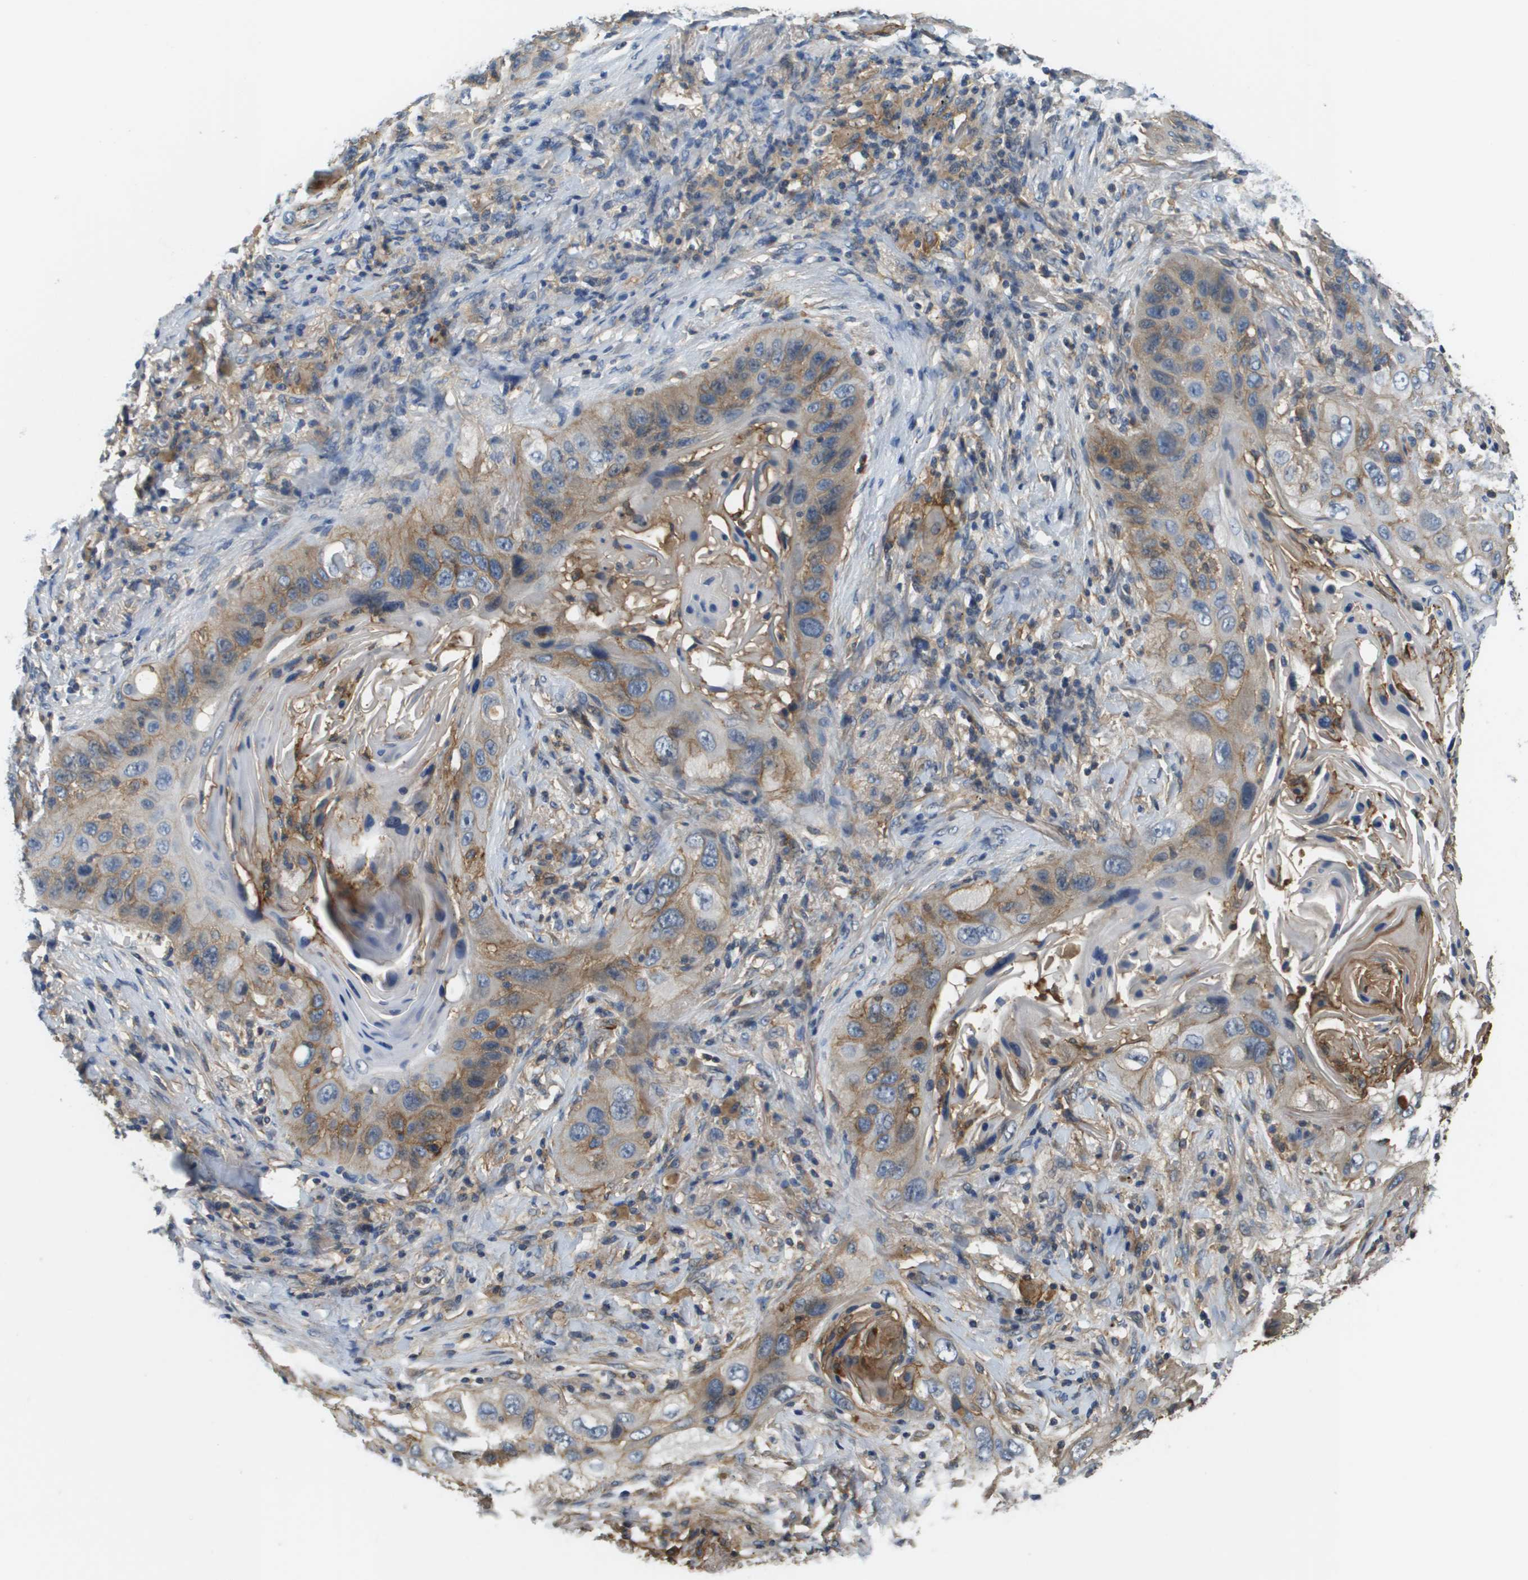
{"staining": {"intensity": "weak", "quantity": ">75%", "location": "cytoplasmic/membranous"}, "tissue": "lung cancer", "cell_type": "Tumor cells", "image_type": "cancer", "snomed": [{"axis": "morphology", "description": "Squamous cell carcinoma, NOS"}, {"axis": "topography", "description": "Lung"}], "caption": "A brown stain labels weak cytoplasmic/membranous positivity of a protein in squamous cell carcinoma (lung) tumor cells.", "gene": "SLC16A3", "patient": {"sex": "female", "age": 67}}